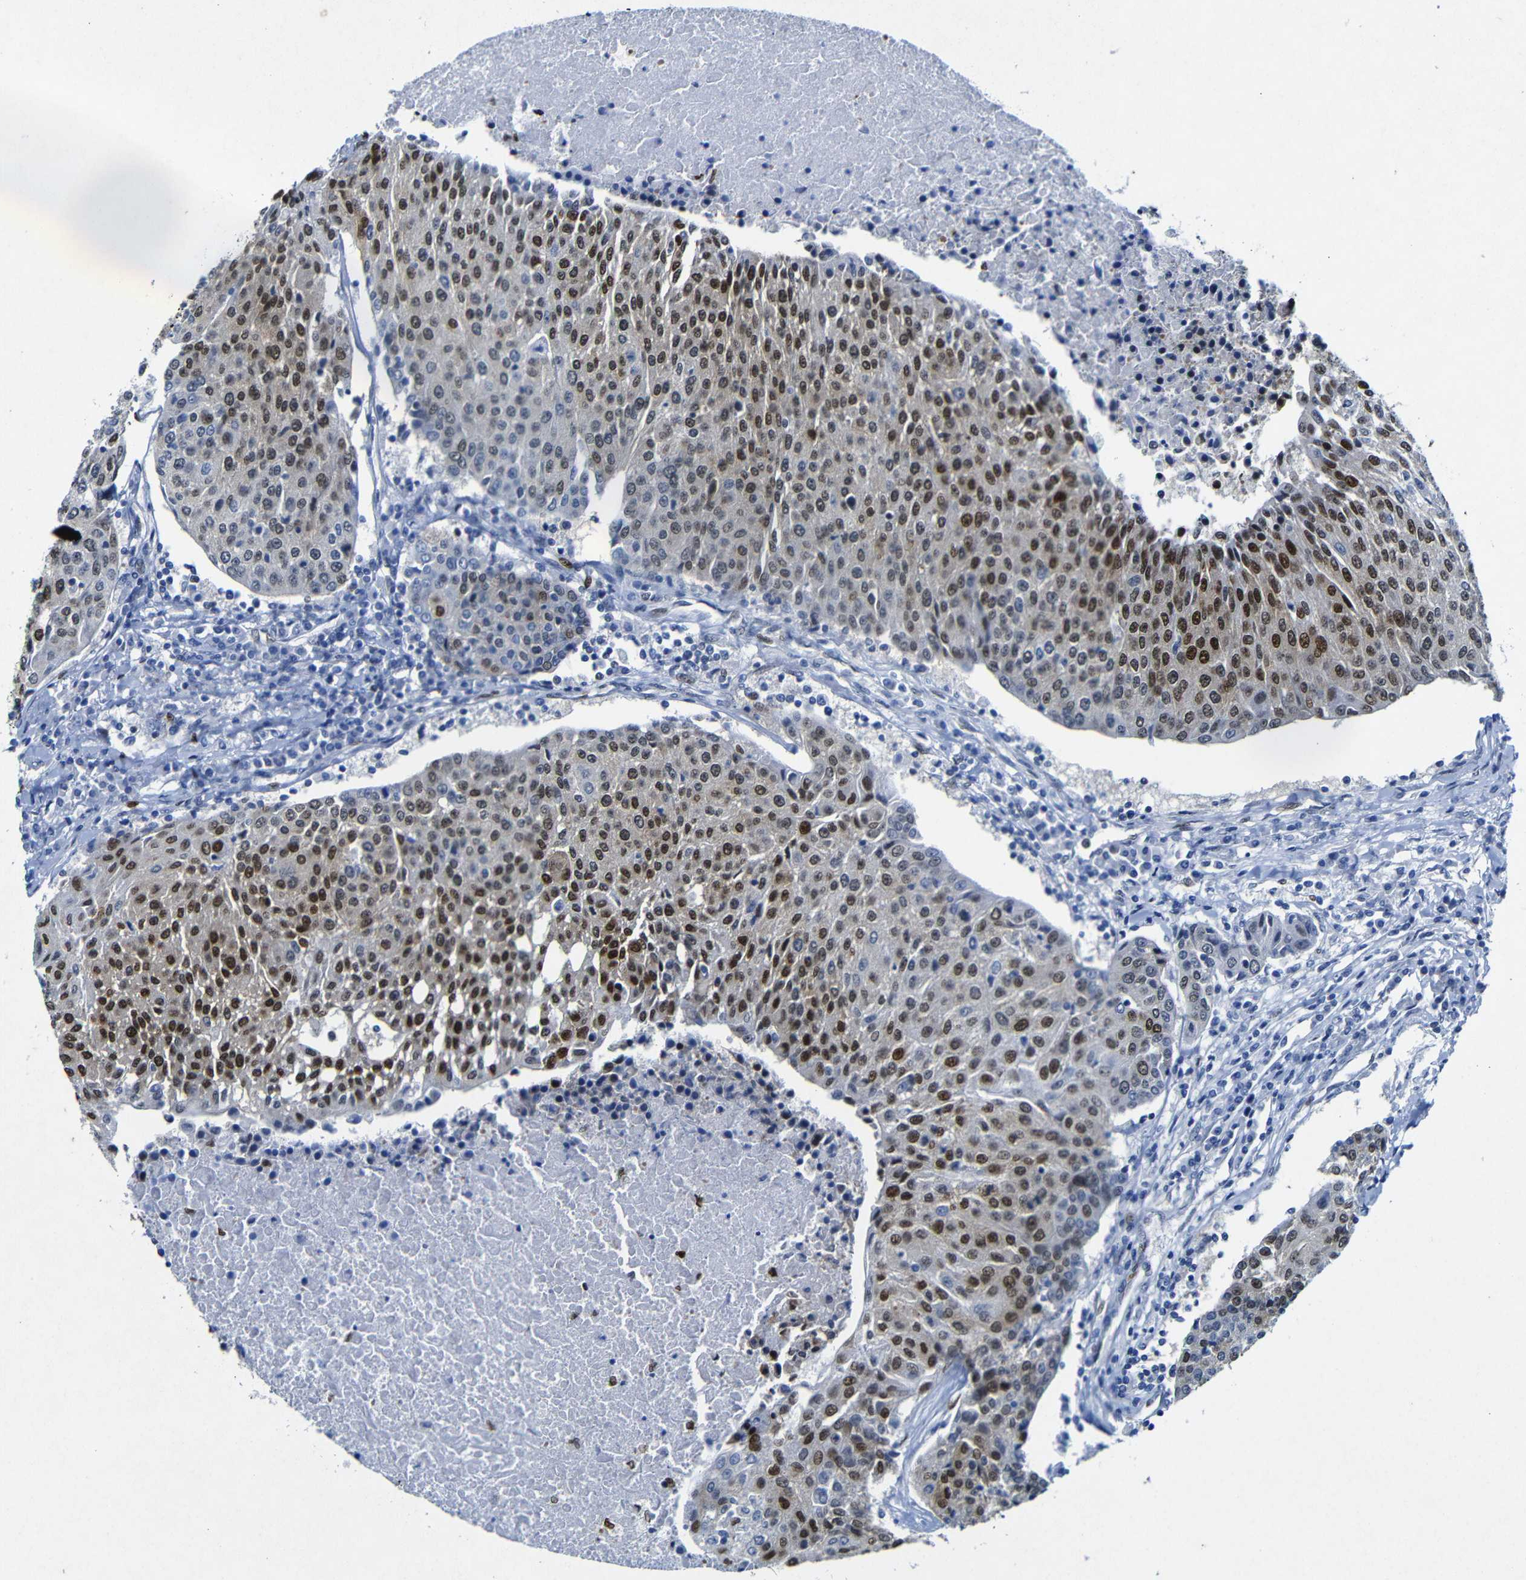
{"staining": {"intensity": "strong", "quantity": ">75%", "location": "nuclear"}, "tissue": "urothelial cancer", "cell_type": "Tumor cells", "image_type": "cancer", "snomed": [{"axis": "morphology", "description": "Urothelial carcinoma, High grade"}, {"axis": "topography", "description": "Urinary bladder"}], "caption": "Immunohistochemical staining of urothelial carcinoma (high-grade) reveals strong nuclear protein expression in approximately >75% of tumor cells.", "gene": "FOSL2", "patient": {"sex": "female", "age": 85}}